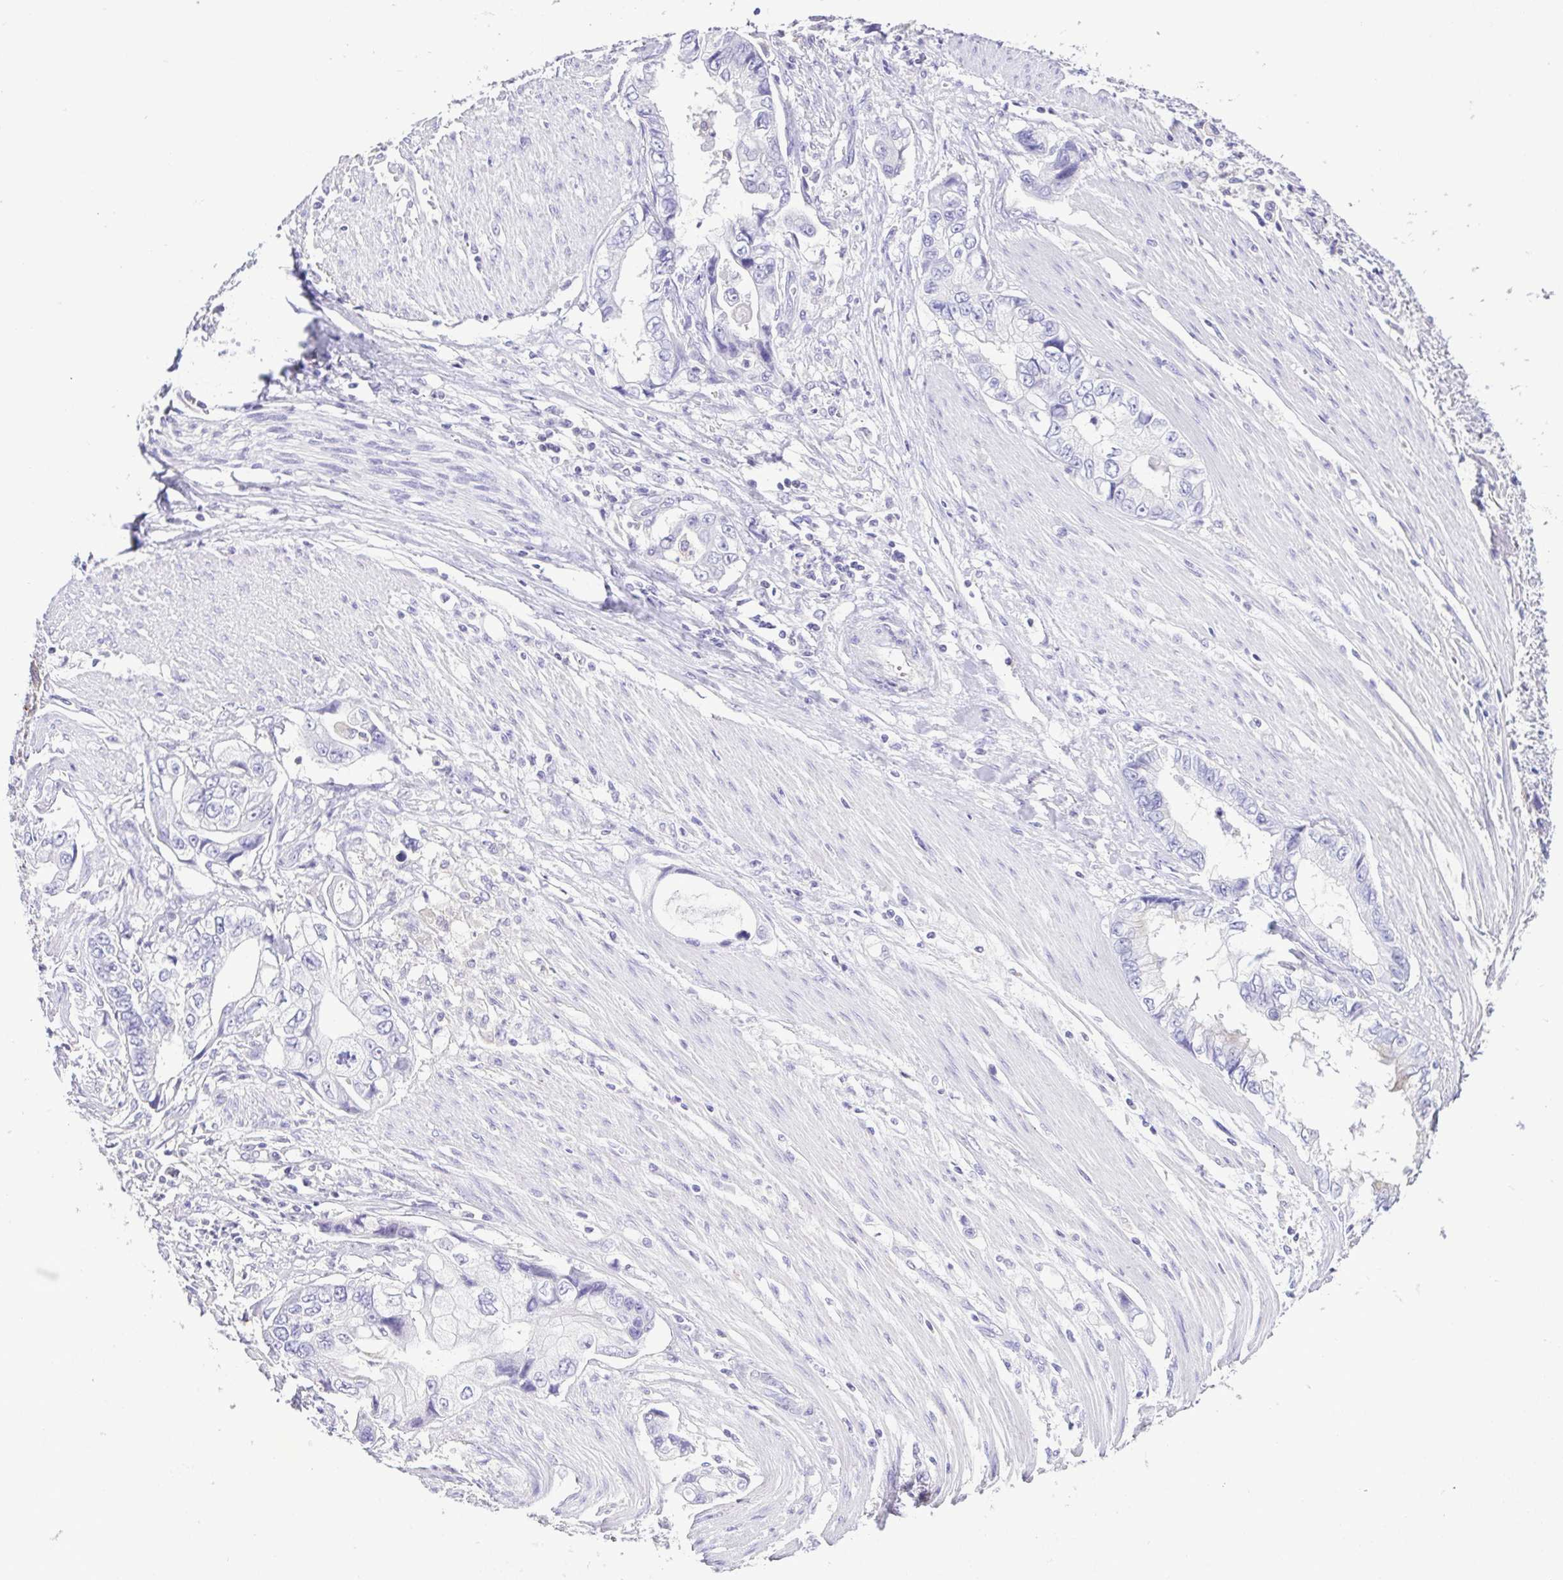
{"staining": {"intensity": "negative", "quantity": "none", "location": "none"}, "tissue": "stomach cancer", "cell_type": "Tumor cells", "image_type": "cancer", "snomed": [{"axis": "morphology", "description": "Adenocarcinoma, NOS"}, {"axis": "topography", "description": "Pancreas"}, {"axis": "topography", "description": "Stomach, upper"}], "caption": "This image is of stomach cancer stained with immunohistochemistry to label a protein in brown with the nuclei are counter-stained blue. There is no positivity in tumor cells. (DAB immunohistochemistry (IHC), high magnification).", "gene": "CYP17A1", "patient": {"sex": "male", "age": 77}}